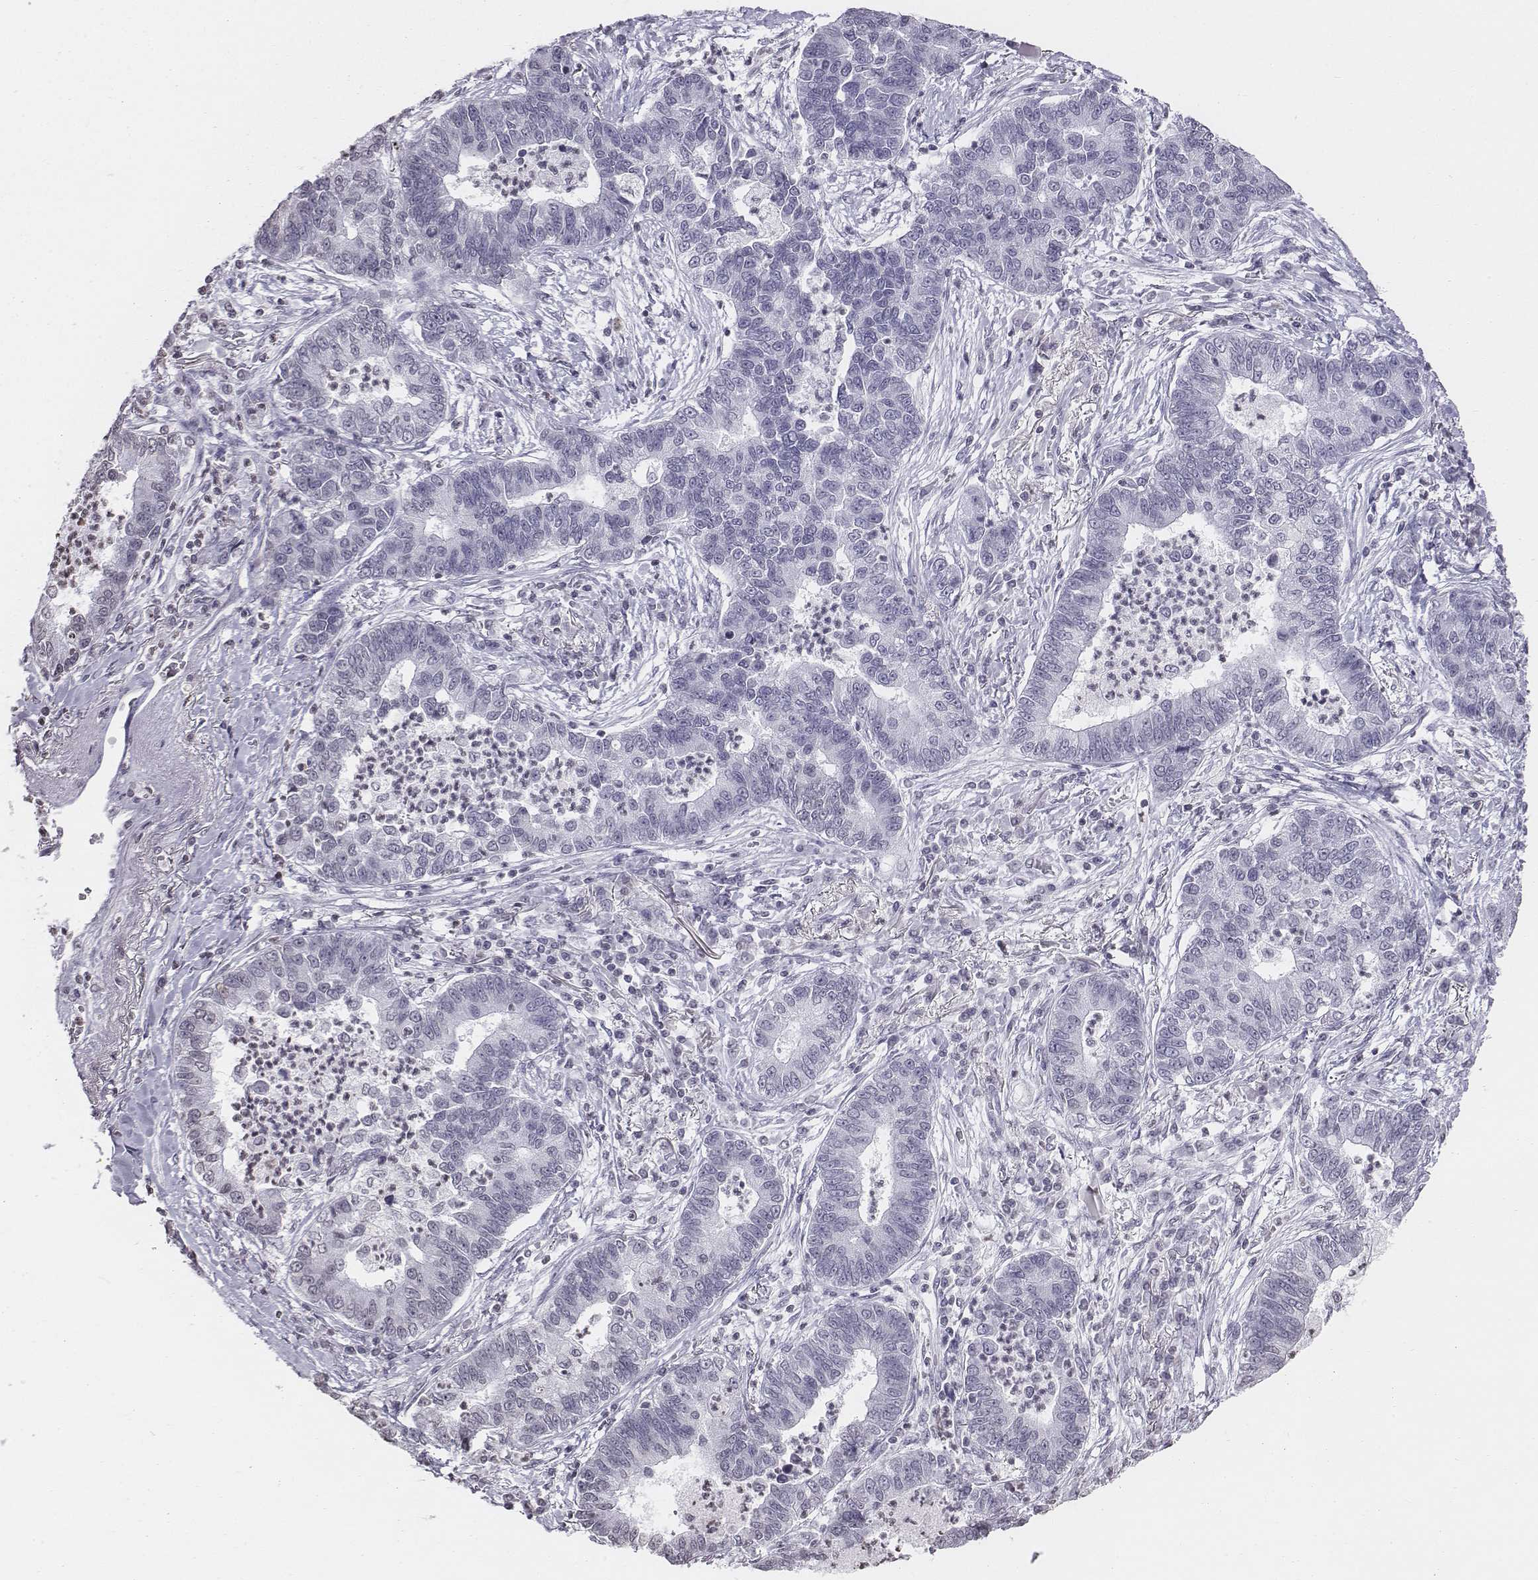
{"staining": {"intensity": "negative", "quantity": "none", "location": "none"}, "tissue": "lung cancer", "cell_type": "Tumor cells", "image_type": "cancer", "snomed": [{"axis": "morphology", "description": "Adenocarcinoma, NOS"}, {"axis": "topography", "description": "Lung"}], "caption": "DAB immunohistochemical staining of lung cancer (adenocarcinoma) displays no significant positivity in tumor cells.", "gene": "BARHL1", "patient": {"sex": "female", "age": 57}}